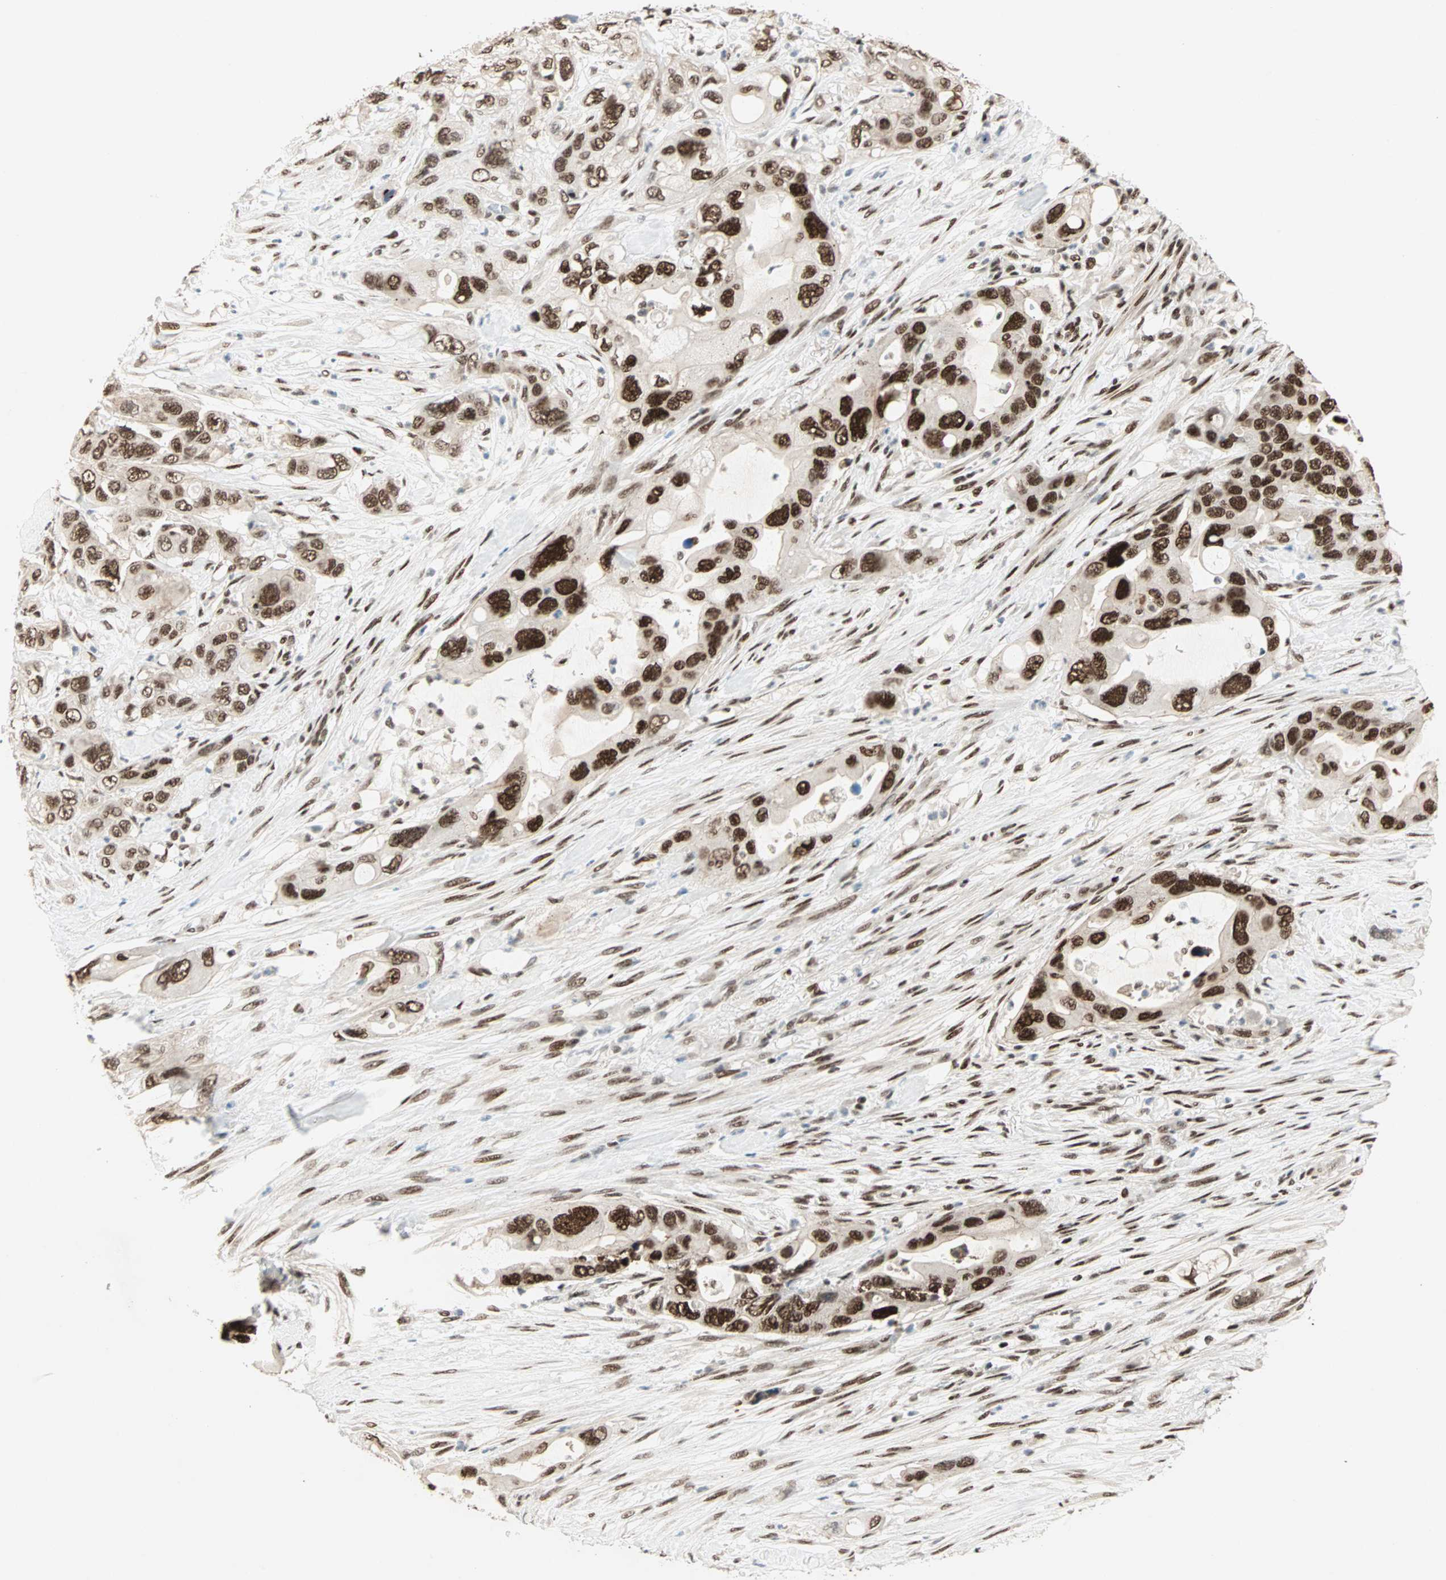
{"staining": {"intensity": "strong", "quantity": ">75%", "location": "nuclear"}, "tissue": "pancreatic cancer", "cell_type": "Tumor cells", "image_type": "cancer", "snomed": [{"axis": "morphology", "description": "Adenocarcinoma, NOS"}, {"axis": "topography", "description": "Pancreas"}], "caption": "A histopathology image of human pancreatic cancer (adenocarcinoma) stained for a protein reveals strong nuclear brown staining in tumor cells.", "gene": "BLM", "patient": {"sex": "female", "age": 71}}